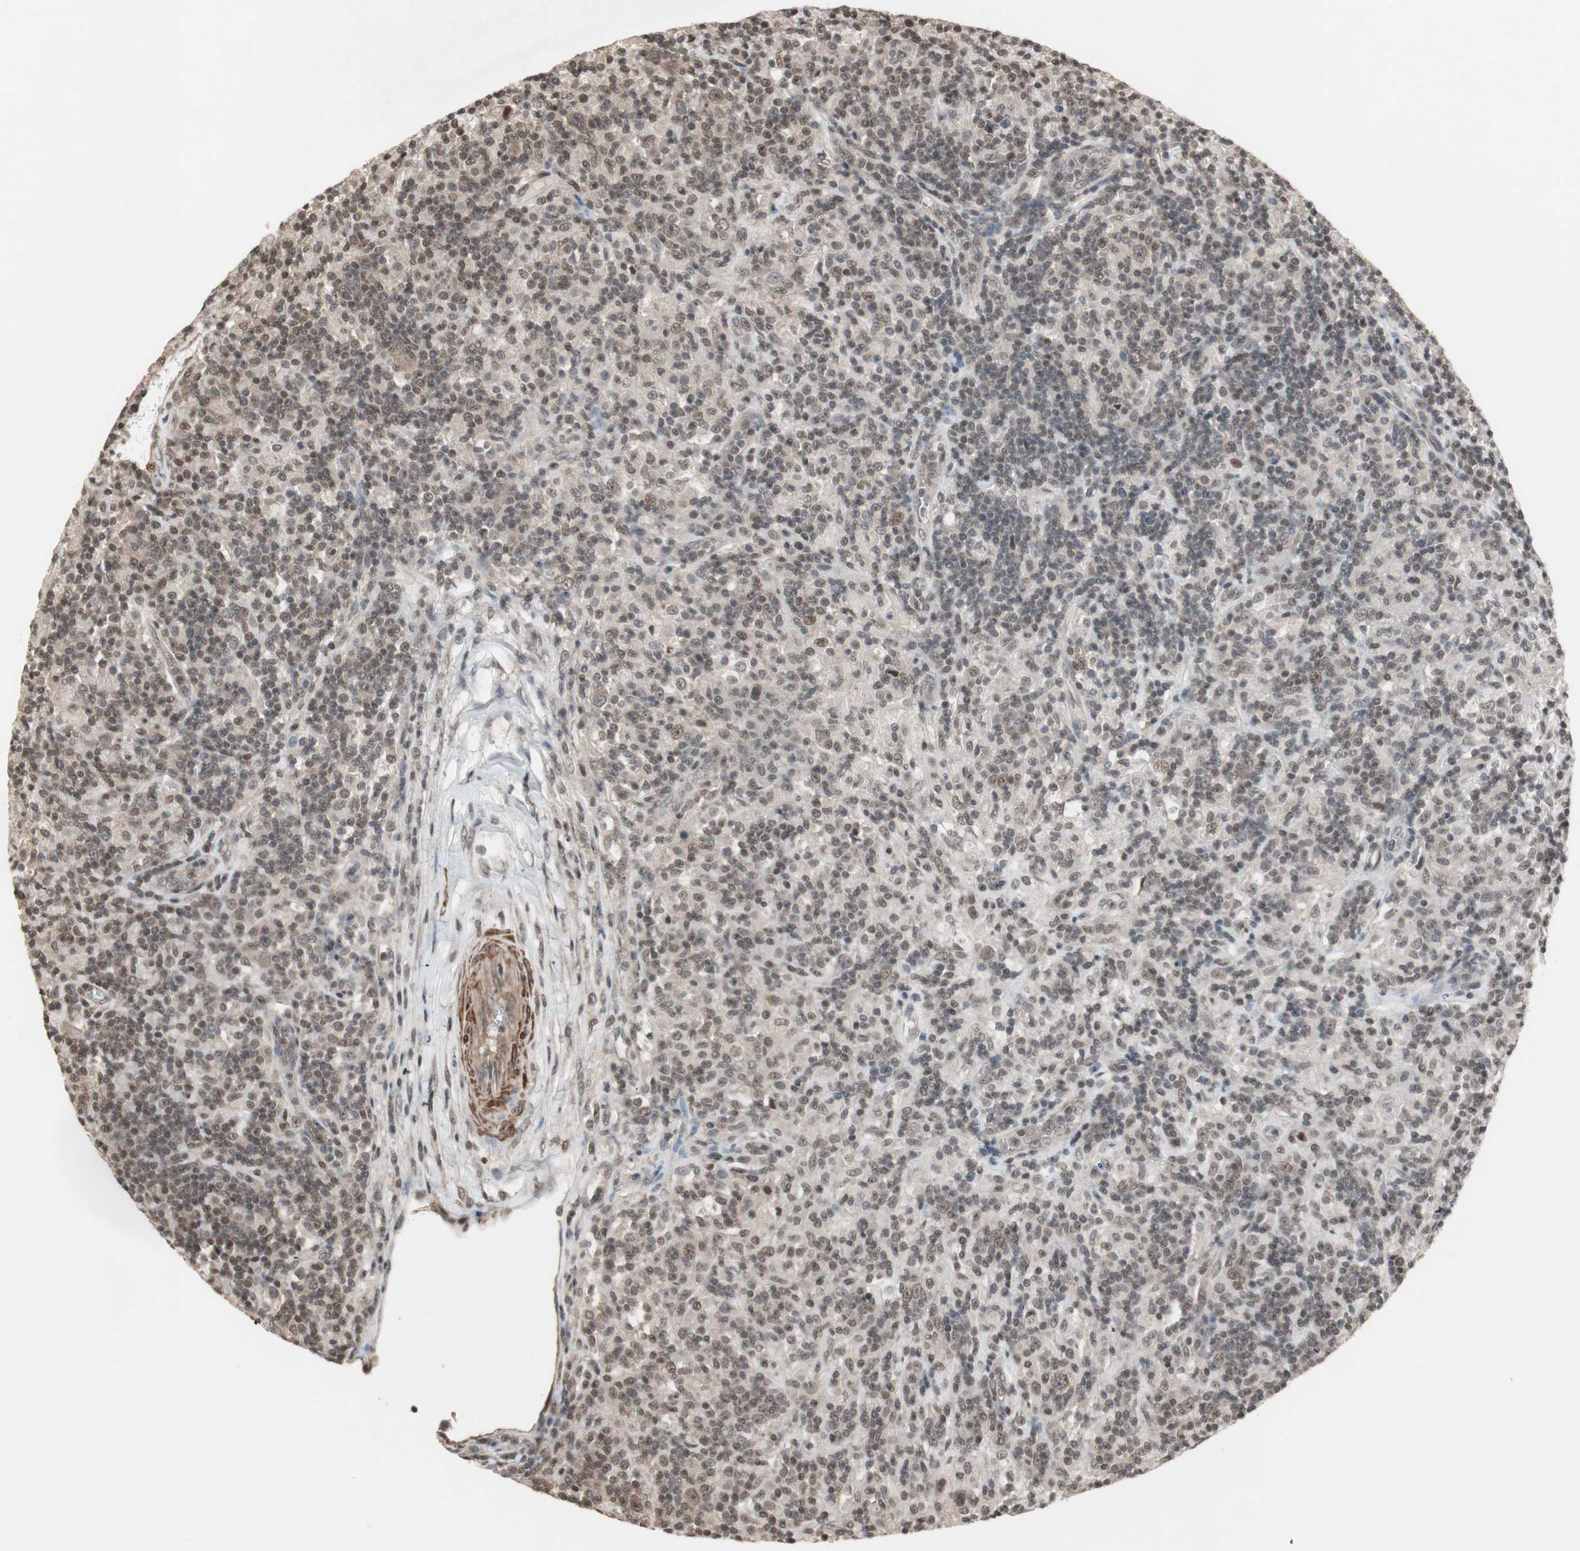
{"staining": {"intensity": "weak", "quantity": "<25%", "location": "nuclear"}, "tissue": "lymphoma", "cell_type": "Tumor cells", "image_type": "cancer", "snomed": [{"axis": "morphology", "description": "Hodgkin's disease, NOS"}, {"axis": "topography", "description": "Lymph node"}], "caption": "Human lymphoma stained for a protein using immunohistochemistry shows no staining in tumor cells.", "gene": "DRAP1", "patient": {"sex": "male", "age": 70}}